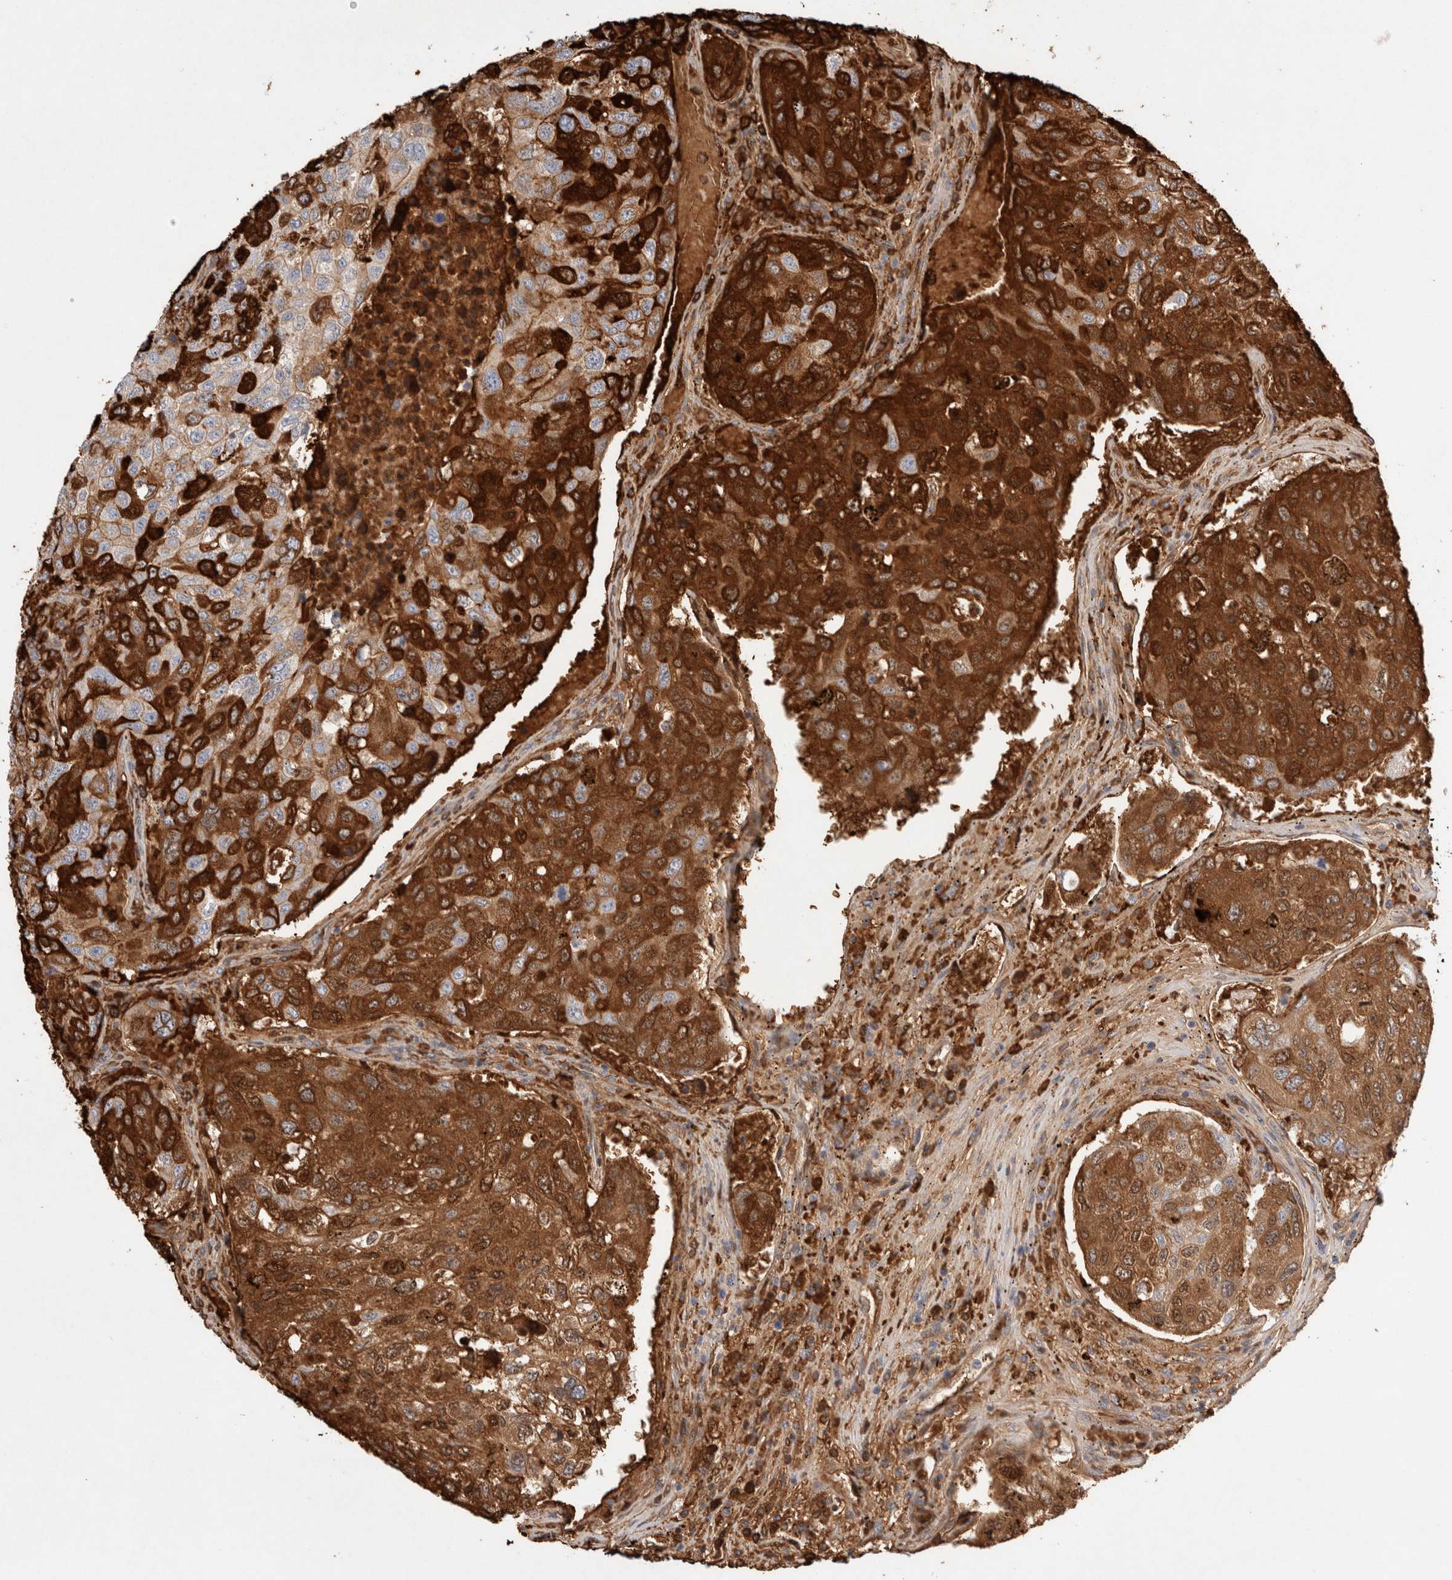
{"staining": {"intensity": "strong", "quantity": "25%-75%", "location": "cytoplasmic/membranous"}, "tissue": "urothelial cancer", "cell_type": "Tumor cells", "image_type": "cancer", "snomed": [{"axis": "morphology", "description": "Urothelial carcinoma, High grade"}, {"axis": "topography", "description": "Lymph node"}, {"axis": "topography", "description": "Urinary bladder"}], "caption": "Strong cytoplasmic/membranous staining for a protein is present in approximately 25%-75% of tumor cells of urothelial cancer using IHC.", "gene": "MST1", "patient": {"sex": "male", "age": 51}}